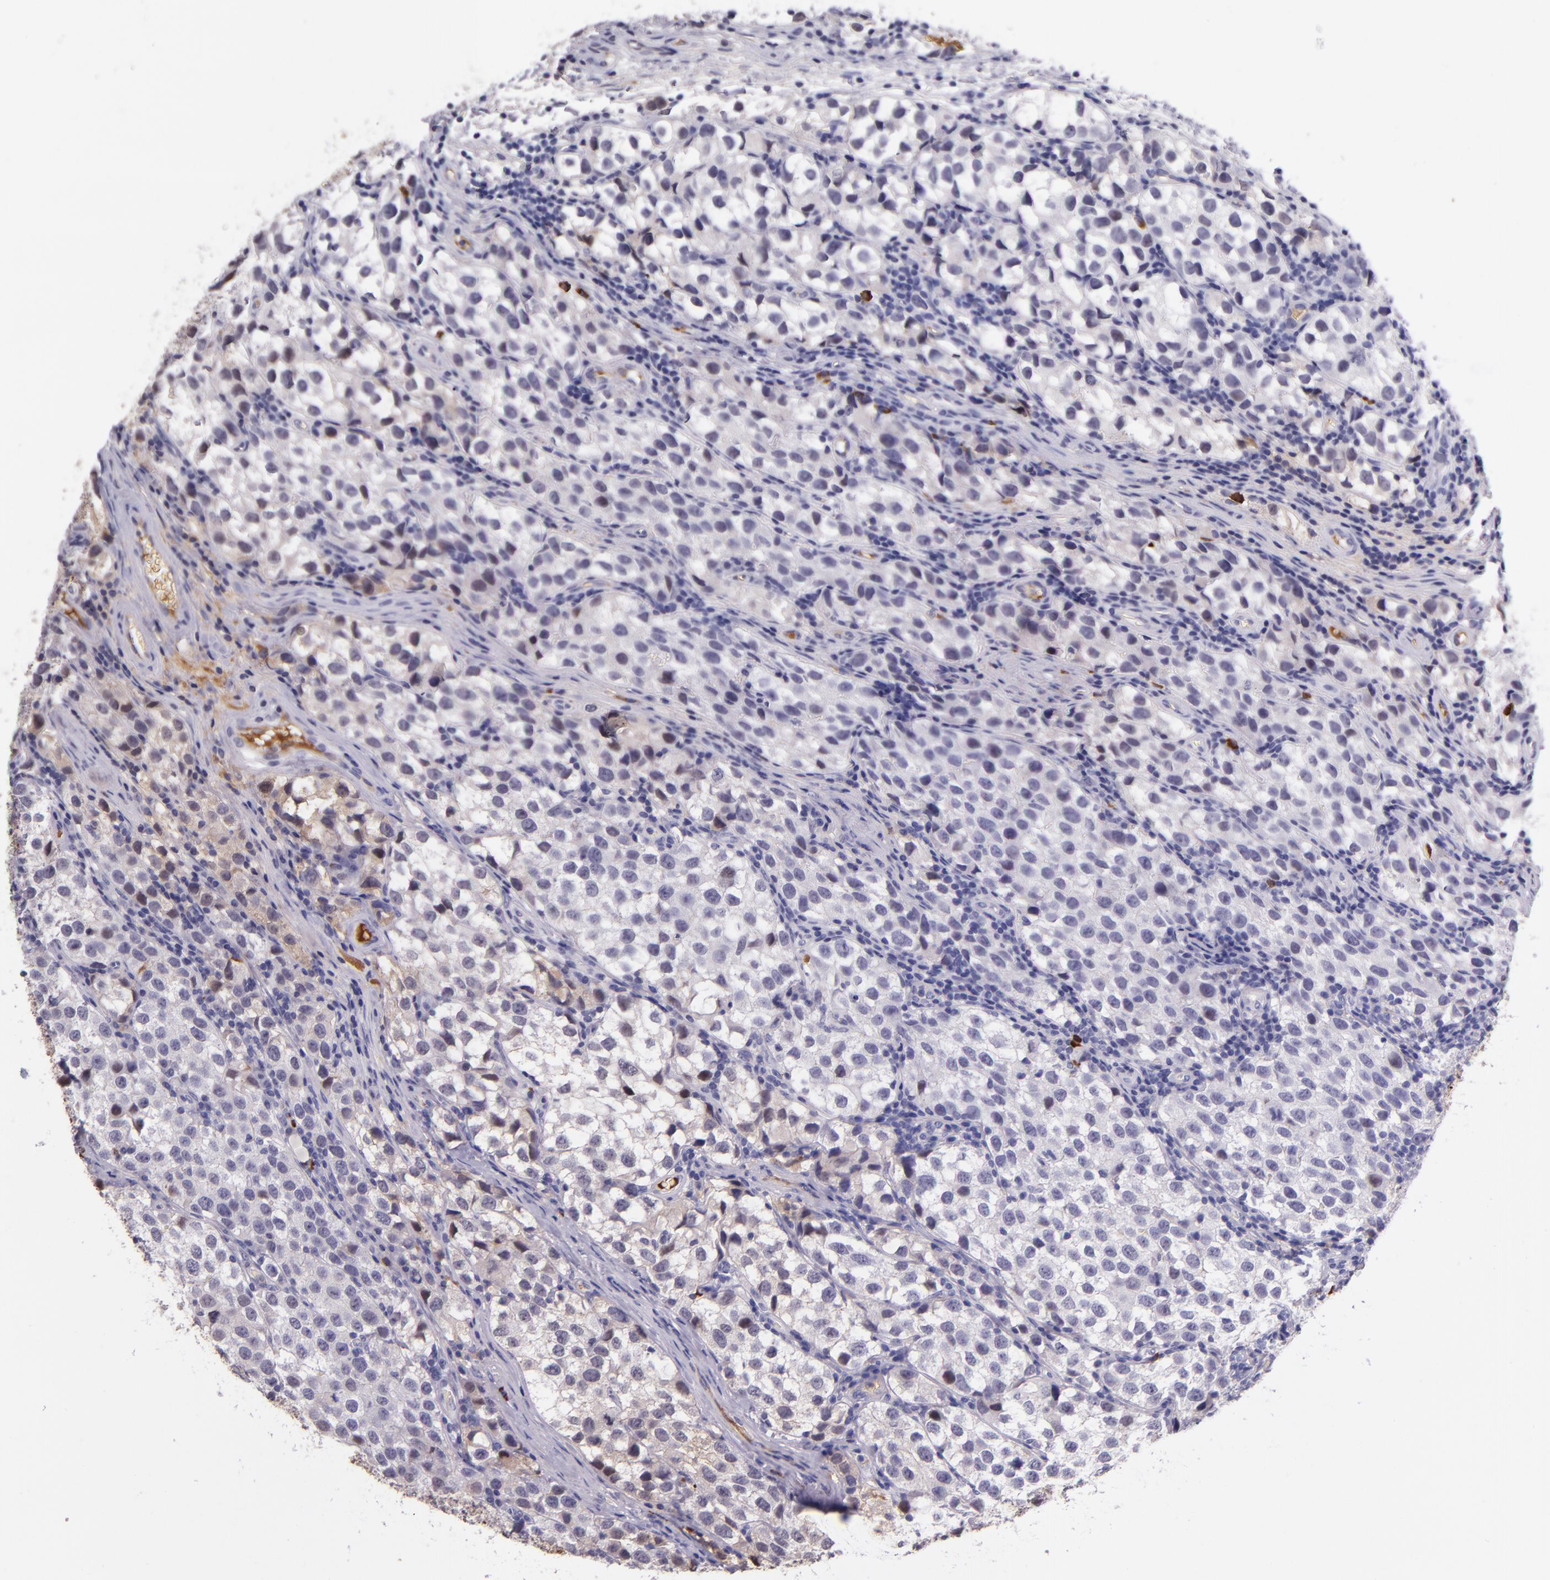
{"staining": {"intensity": "negative", "quantity": "none", "location": "none"}, "tissue": "testis cancer", "cell_type": "Tumor cells", "image_type": "cancer", "snomed": [{"axis": "morphology", "description": "Seminoma, NOS"}, {"axis": "topography", "description": "Testis"}], "caption": "Immunohistochemistry (IHC) of human testis cancer (seminoma) reveals no positivity in tumor cells.", "gene": "KNG1", "patient": {"sex": "male", "age": 39}}